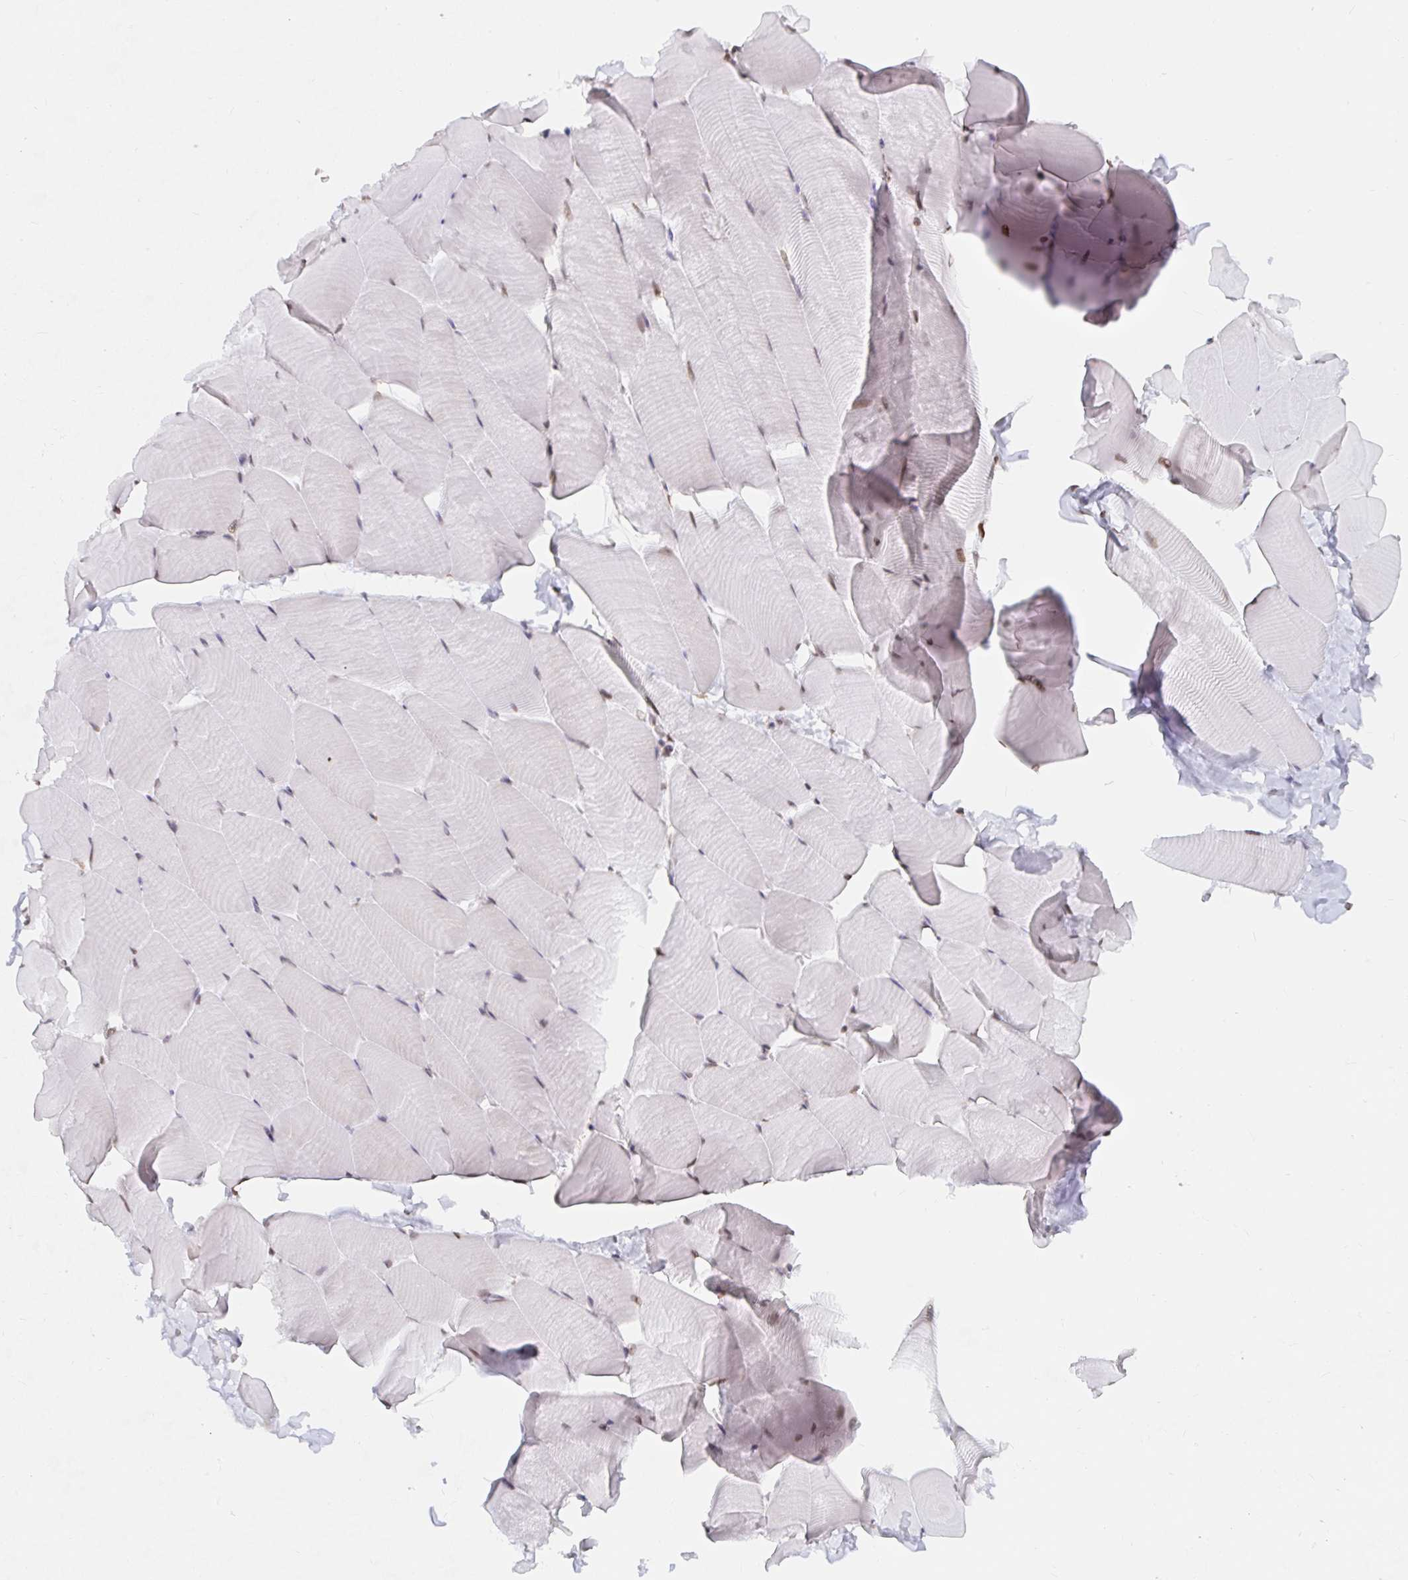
{"staining": {"intensity": "weak", "quantity": "<25%", "location": "nuclear"}, "tissue": "skeletal muscle", "cell_type": "Myocytes", "image_type": "normal", "snomed": [{"axis": "morphology", "description": "Normal tissue, NOS"}, {"axis": "topography", "description": "Skeletal muscle"}], "caption": "The histopathology image displays no significant staining in myocytes of skeletal muscle. (DAB (3,3'-diaminobenzidine) immunohistochemistry (IHC) visualized using brightfield microscopy, high magnification).", "gene": "CHD2", "patient": {"sex": "male", "age": 25}}